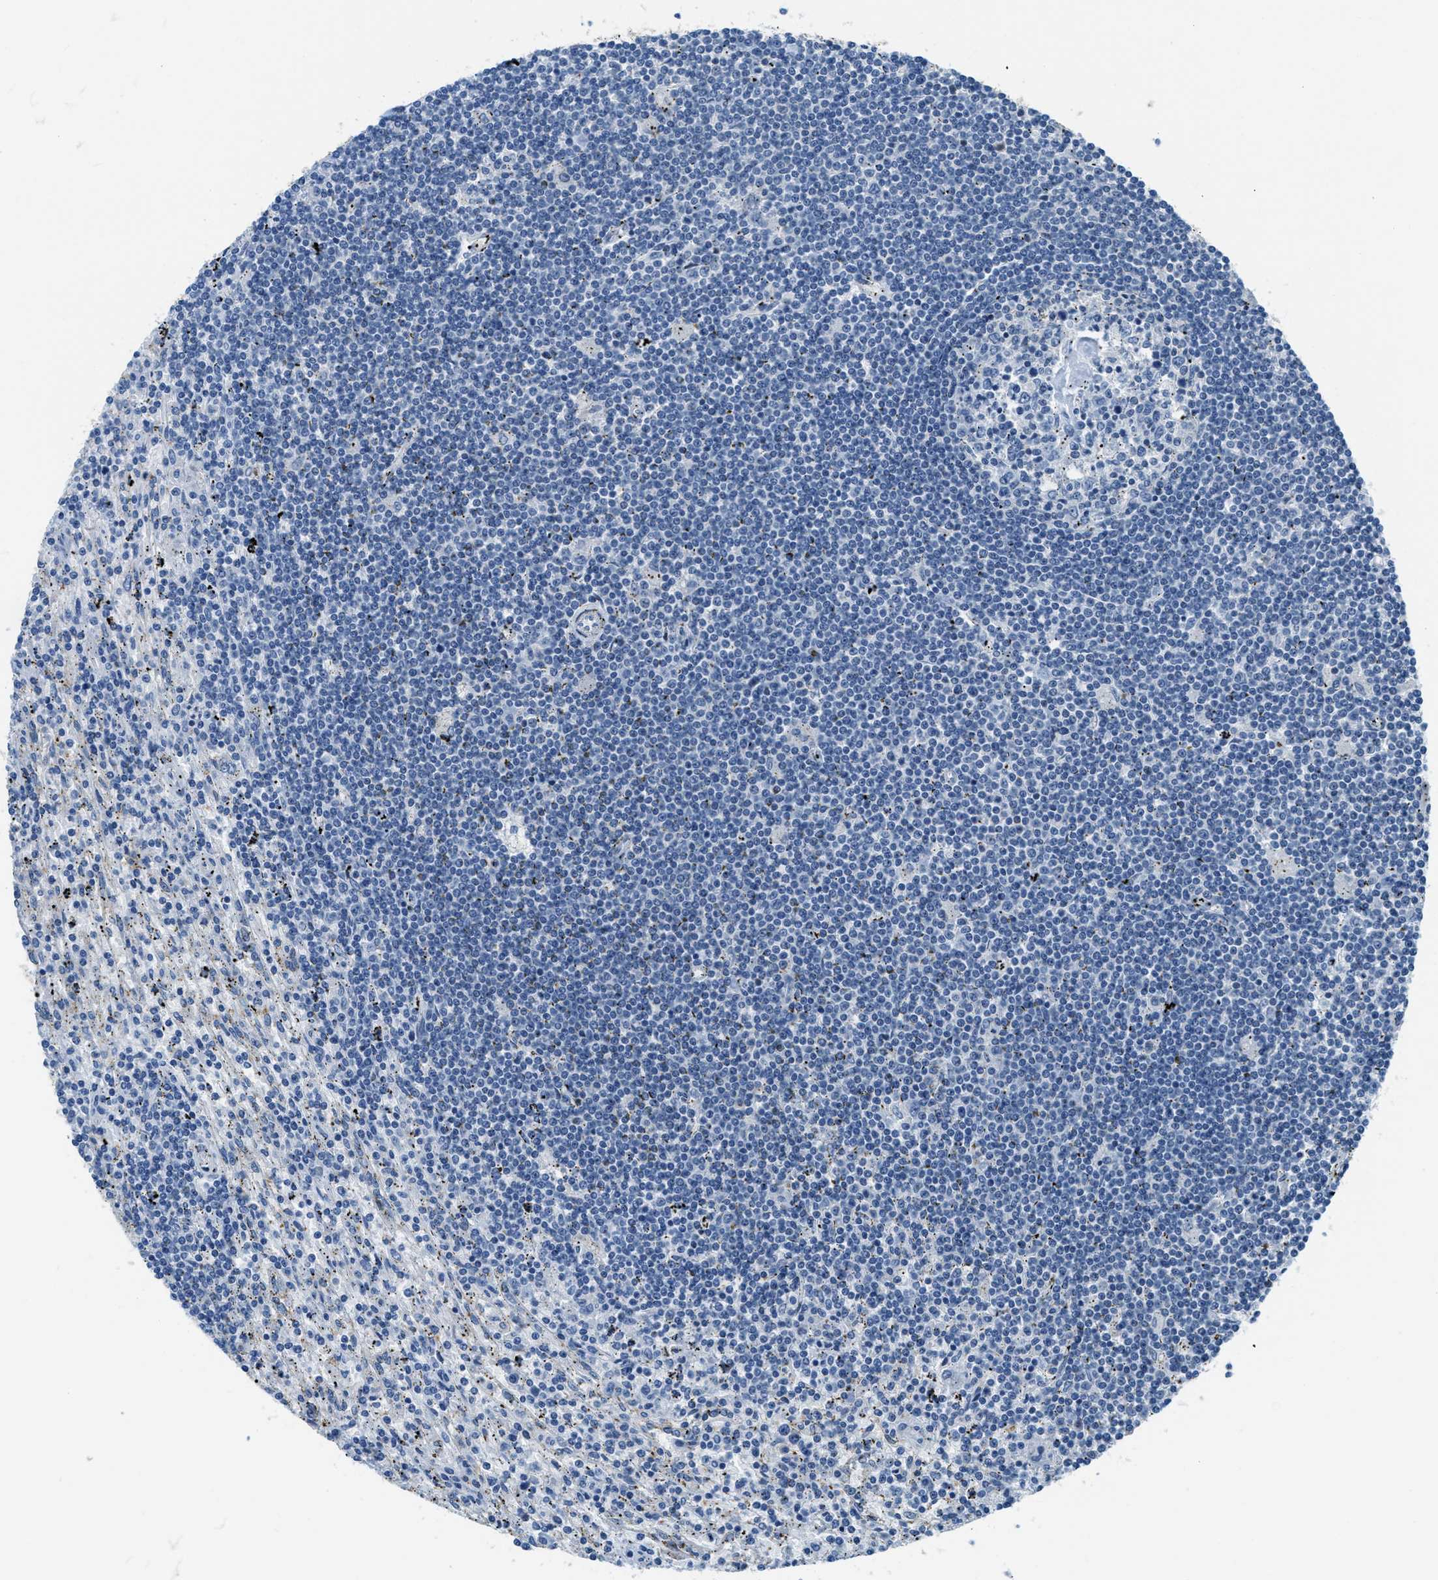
{"staining": {"intensity": "negative", "quantity": "none", "location": "none"}, "tissue": "lymphoma", "cell_type": "Tumor cells", "image_type": "cancer", "snomed": [{"axis": "morphology", "description": "Malignant lymphoma, non-Hodgkin's type, Low grade"}, {"axis": "topography", "description": "Spleen"}], "caption": "A histopathology image of human malignant lymphoma, non-Hodgkin's type (low-grade) is negative for staining in tumor cells.", "gene": "MAPRE2", "patient": {"sex": "male", "age": 76}}